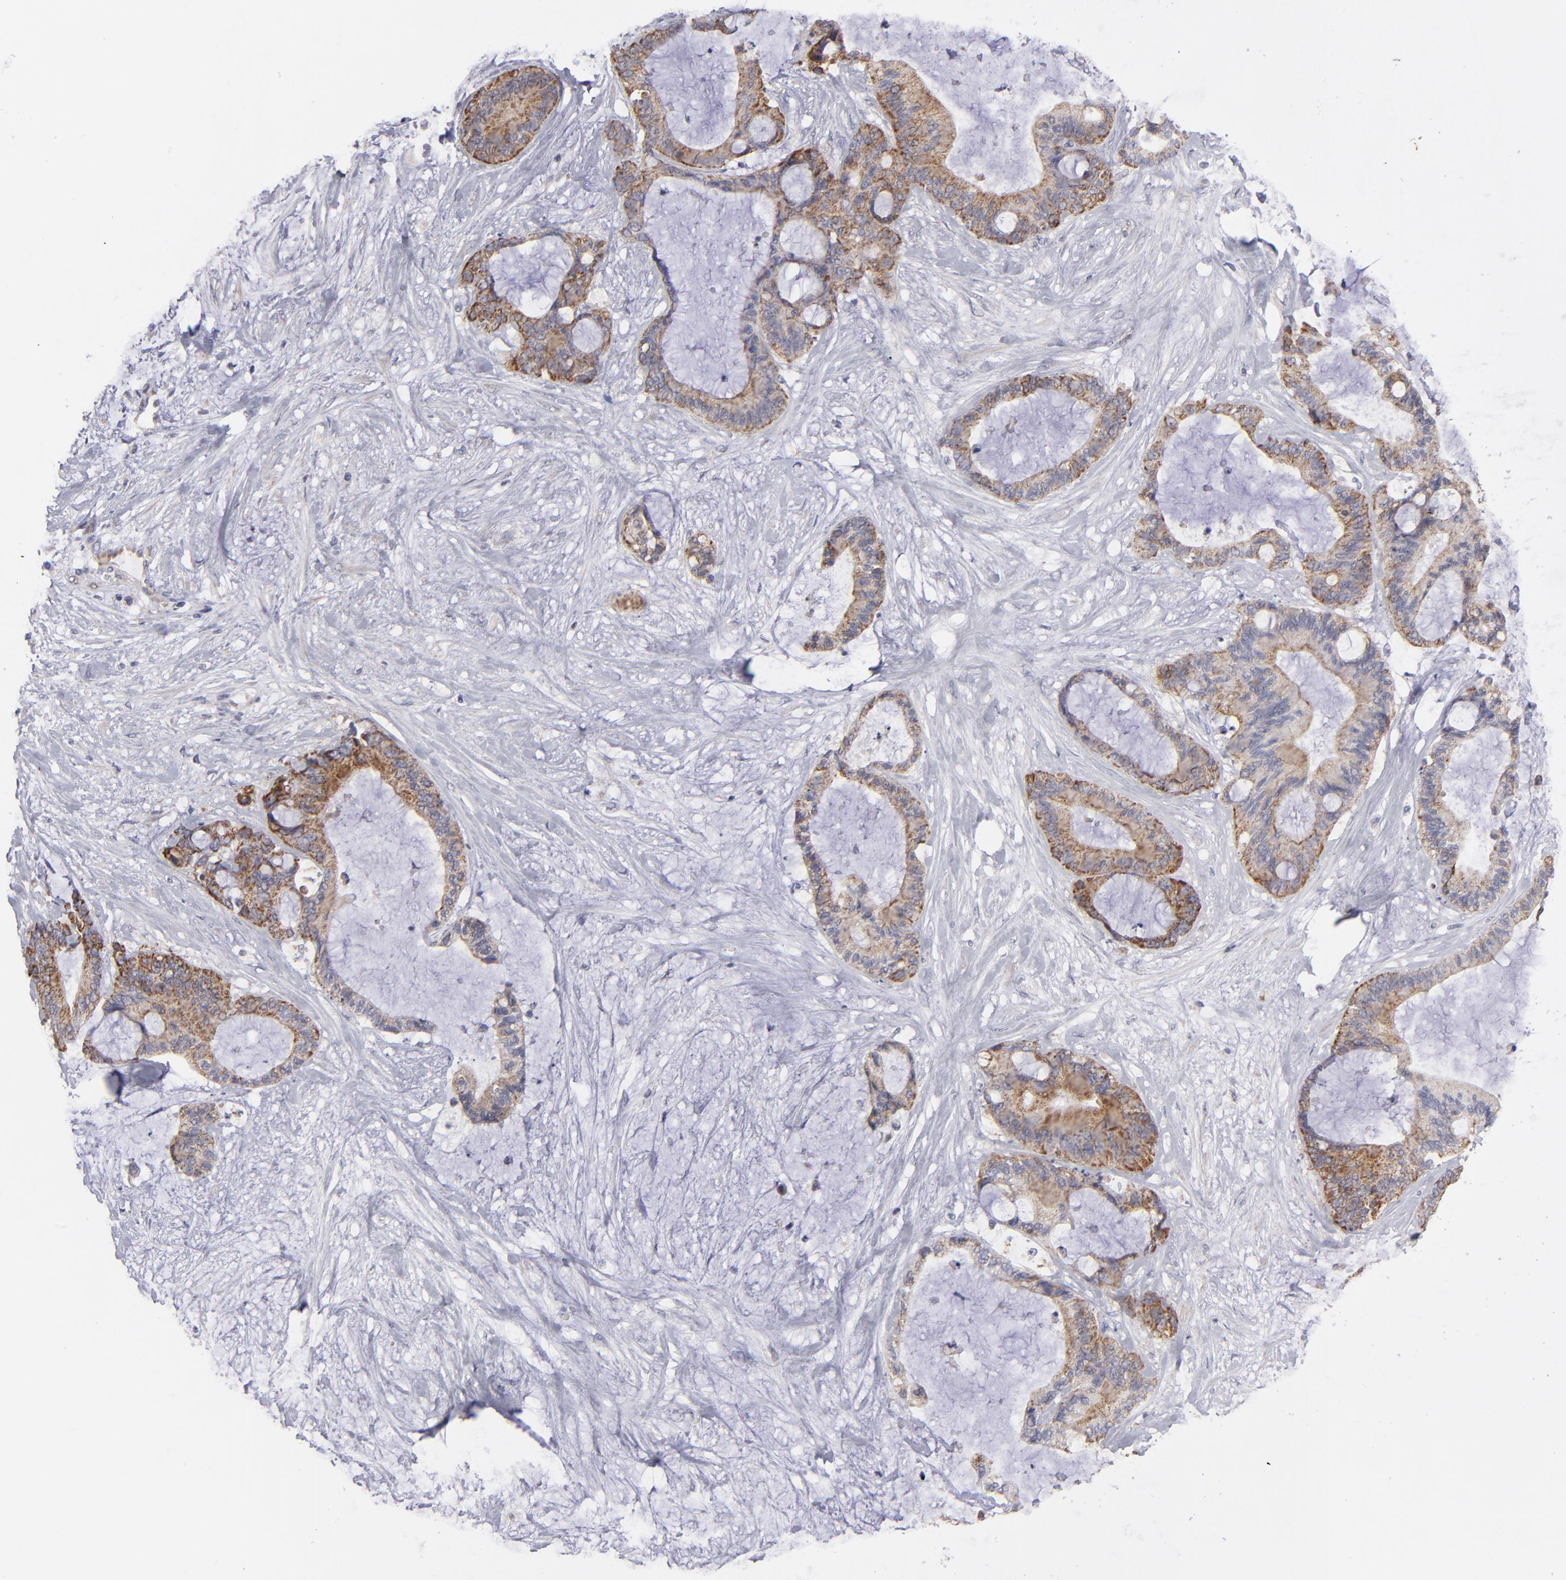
{"staining": {"intensity": "moderate", "quantity": ">75%", "location": "cytoplasmic/membranous"}, "tissue": "liver cancer", "cell_type": "Tumor cells", "image_type": "cancer", "snomed": [{"axis": "morphology", "description": "Cholangiocarcinoma"}, {"axis": "topography", "description": "Liver"}], "caption": "A high-resolution image shows immunohistochemistry (IHC) staining of liver cancer, which demonstrates moderate cytoplasmic/membranous positivity in approximately >75% of tumor cells.", "gene": "HCCS", "patient": {"sex": "female", "age": 73}}